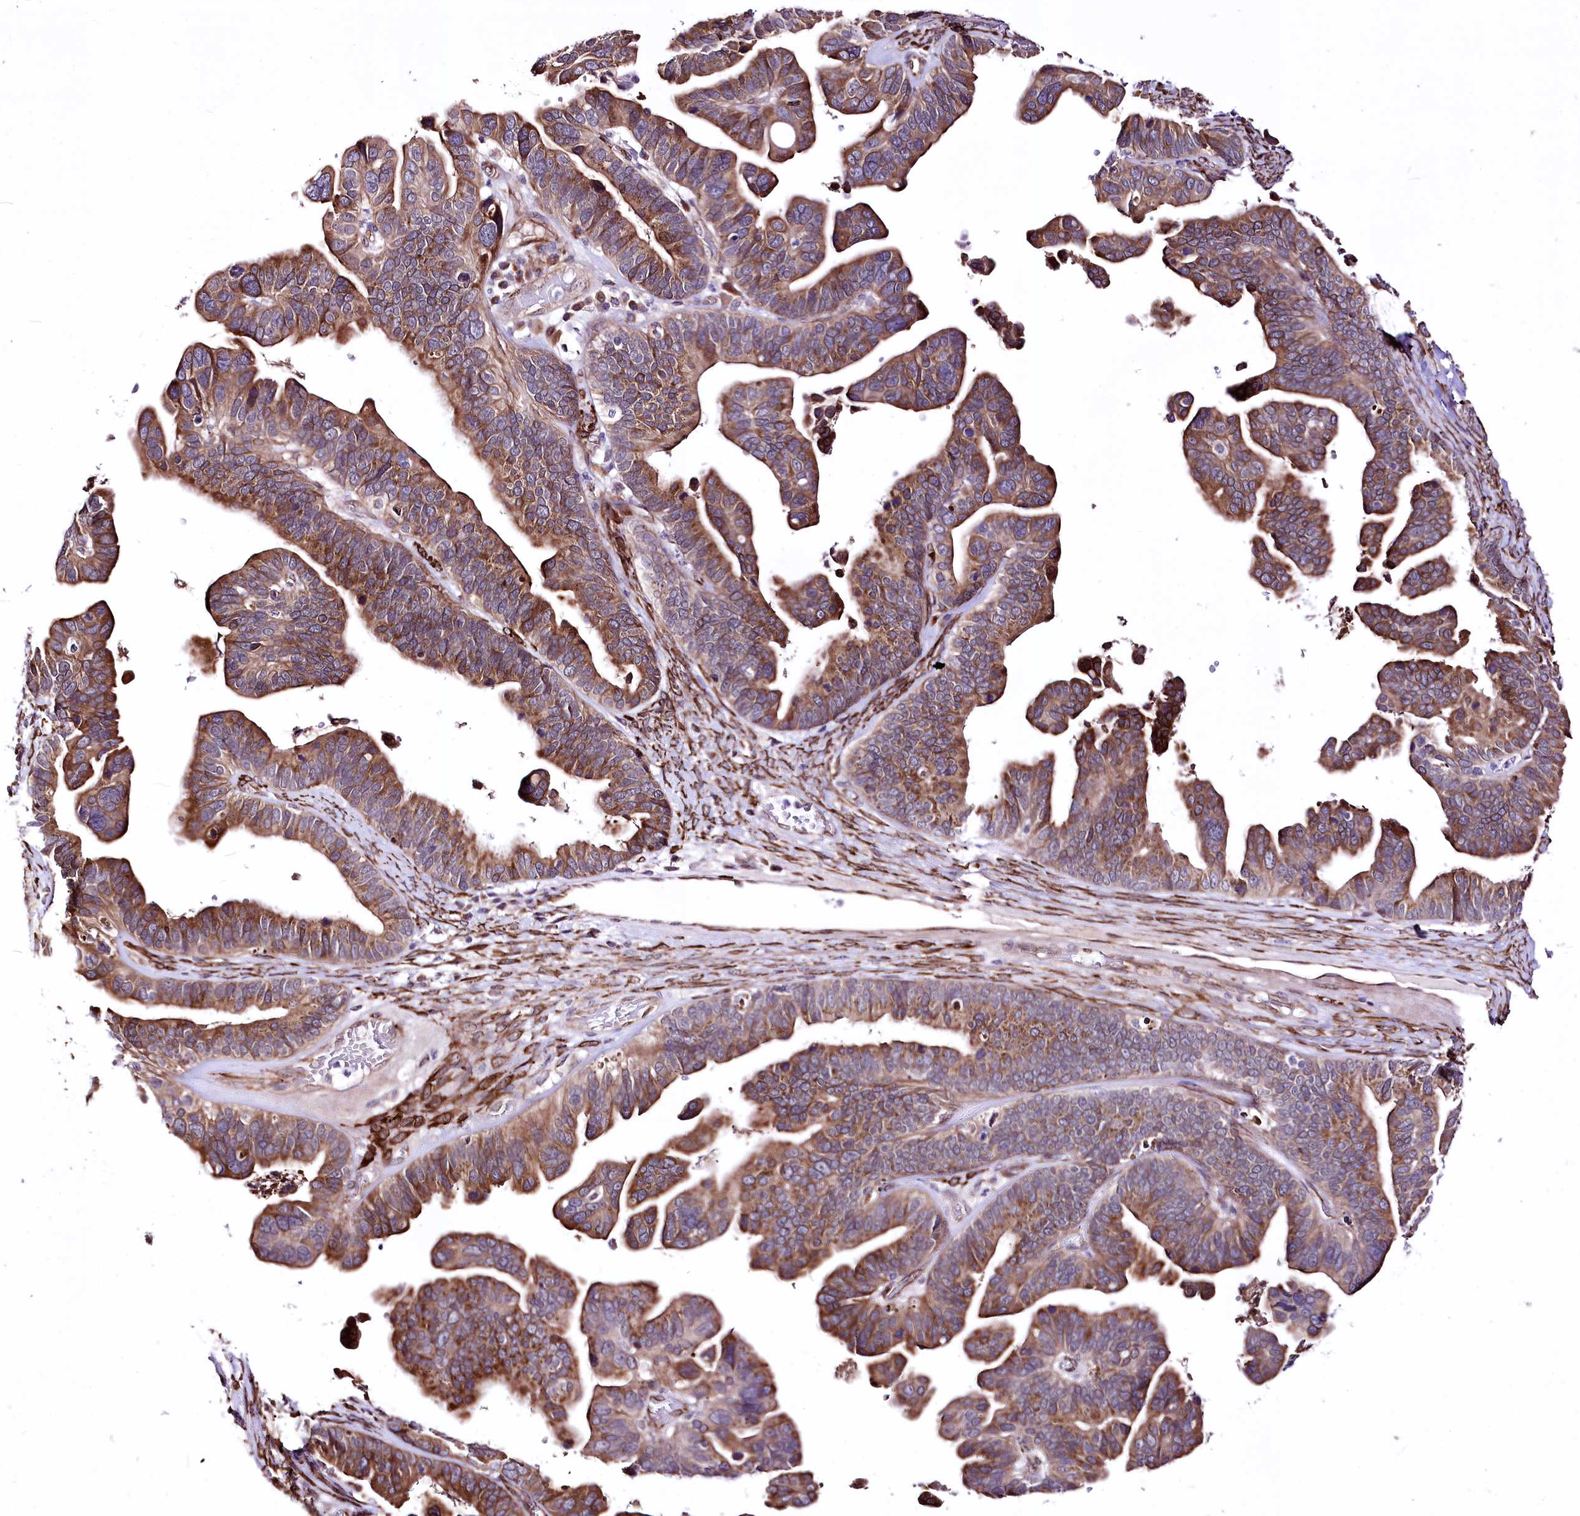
{"staining": {"intensity": "moderate", "quantity": ">75%", "location": "cytoplasmic/membranous"}, "tissue": "ovarian cancer", "cell_type": "Tumor cells", "image_type": "cancer", "snomed": [{"axis": "morphology", "description": "Cystadenocarcinoma, serous, NOS"}, {"axis": "topography", "description": "Ovary"}], "caption": "Immunohistochemistry (DAB) staining of serous cystadenocarcinoma (ovarian) demonstrates moderate cytoplasmic/membranous protein expression in about >75% of tumor cells. The staining is performed using DAB (3,3'-diaminobenzidine) brown chromogen to label protein expression. The nuclei are counter-stained blue using hematoxylin.", "gene": "WWC1", "patient": {"sex": "female", "age": 56}}